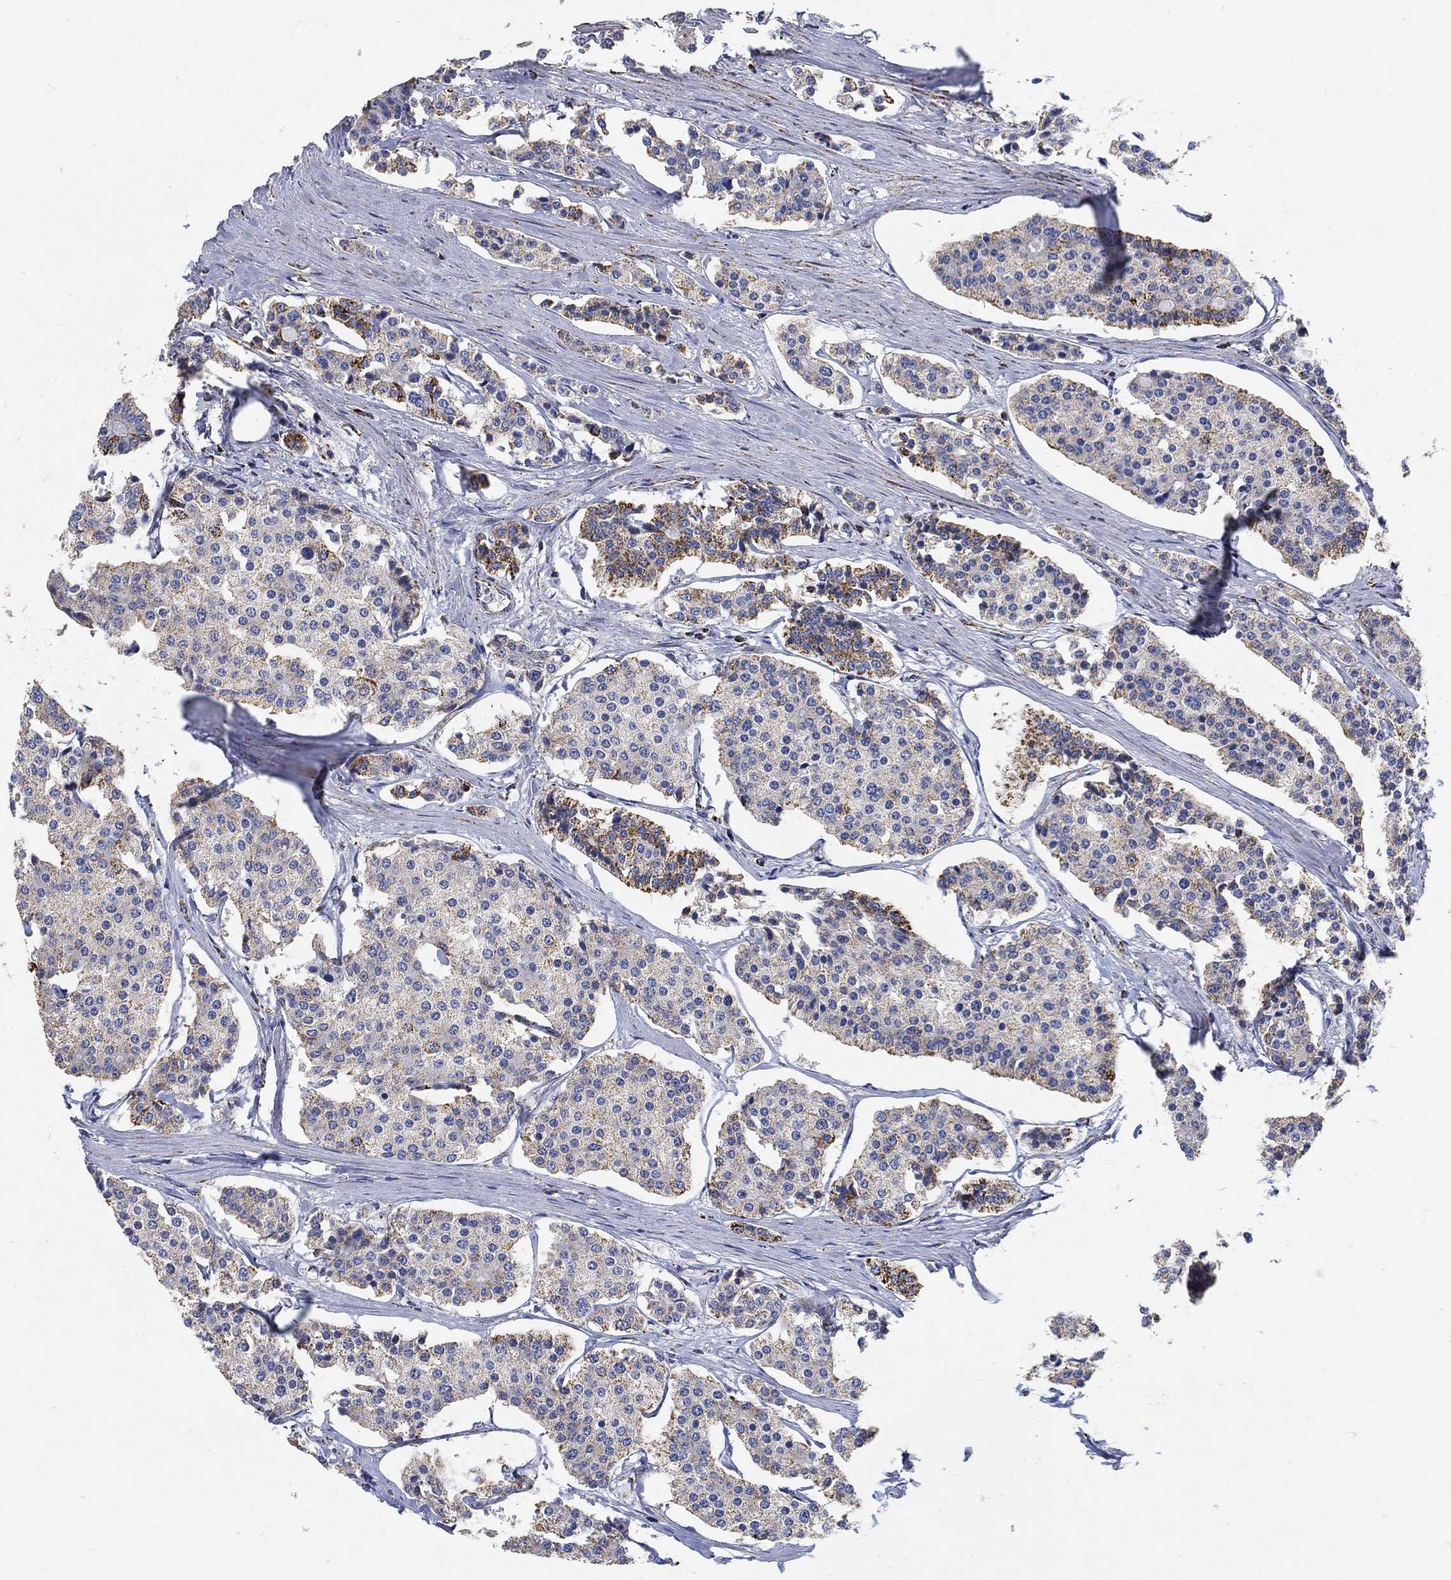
{"staining": {"intensity": "moderate", "quantity": "<25%", "location": "cytoplasmic/membranous"}, "tissue": "carcinoid", "cell_type": "Tumor cells", "image_type": "cancer", "snomed": [{"axis": "morphology", "description": "Carcinoid, malignant, NOS"}, {"axis": "topography", "description": "Small intestine"}], "caption": "Brown immunohistochemical staining in human carcinoid (malignant) reveals moderate cytoplasmic/membranous staining in approximately <25% of tumor cells. (brown staining indicates protein expression, while blue staining denotes nuclei).", "gene": "NDUFS3", "patient": {"sex": "female", "age": 65}}